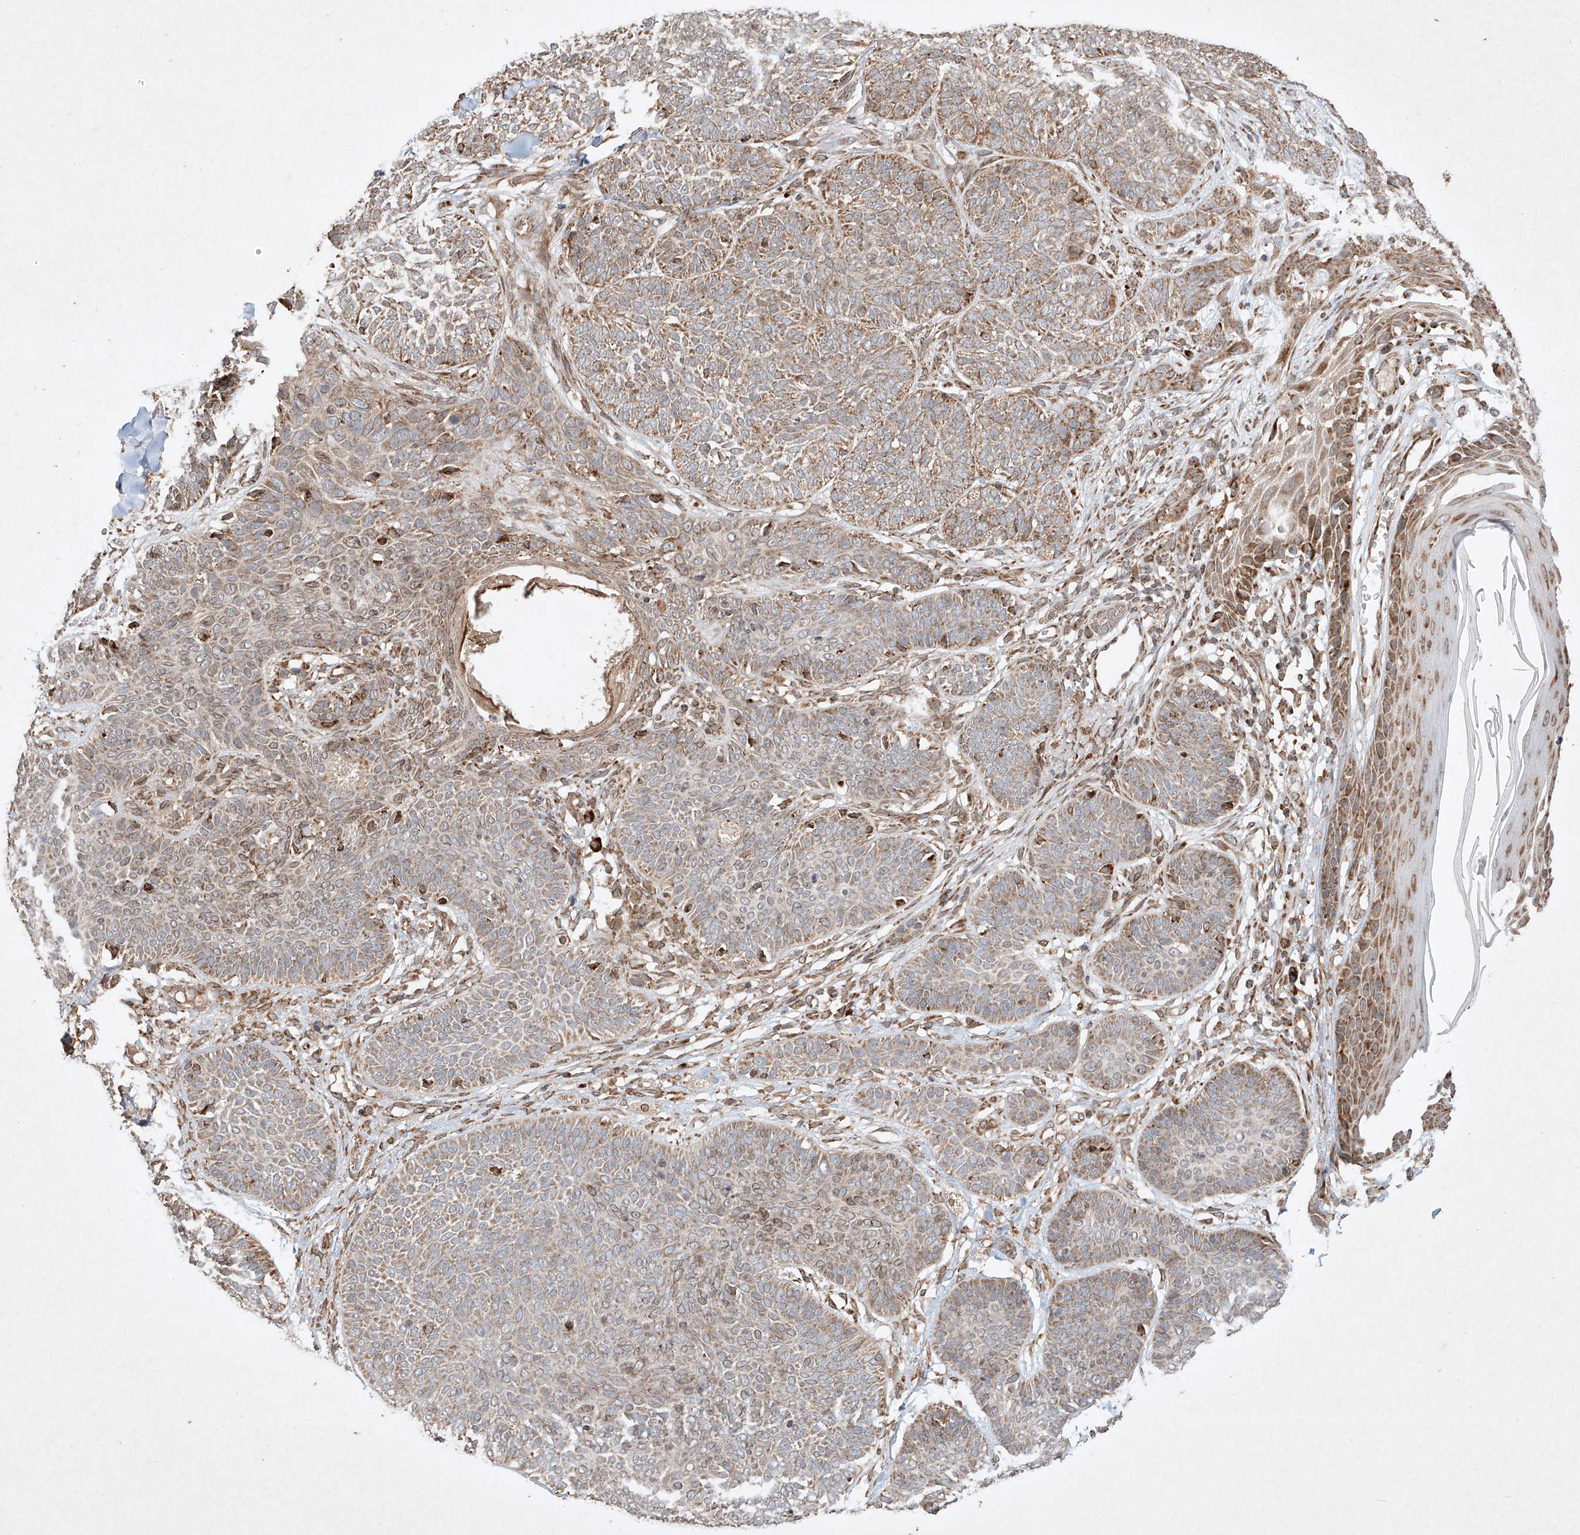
{"staining": {"intensity": "moderate", "quantity": ">75%", "location": "cytoplasmic/membranous"}, "tissue": "skin cancer", "cell_type": "Tumor cells", "image_type": "cancer", "snomed": [{"axis": "morphology", "description": "Basal cell carcinoma"}, {"axis": "topography", "description": "Skin"}], "caption": "Skin cancer (basal cell carcinoma) was stained to show a protein in brown. There is medium levels of moderate cytoplasmic/membranous staining in about >75% of tumor cells.", "gene": "SEMA3B", "patient": {"sex": "male", "age": 85}}